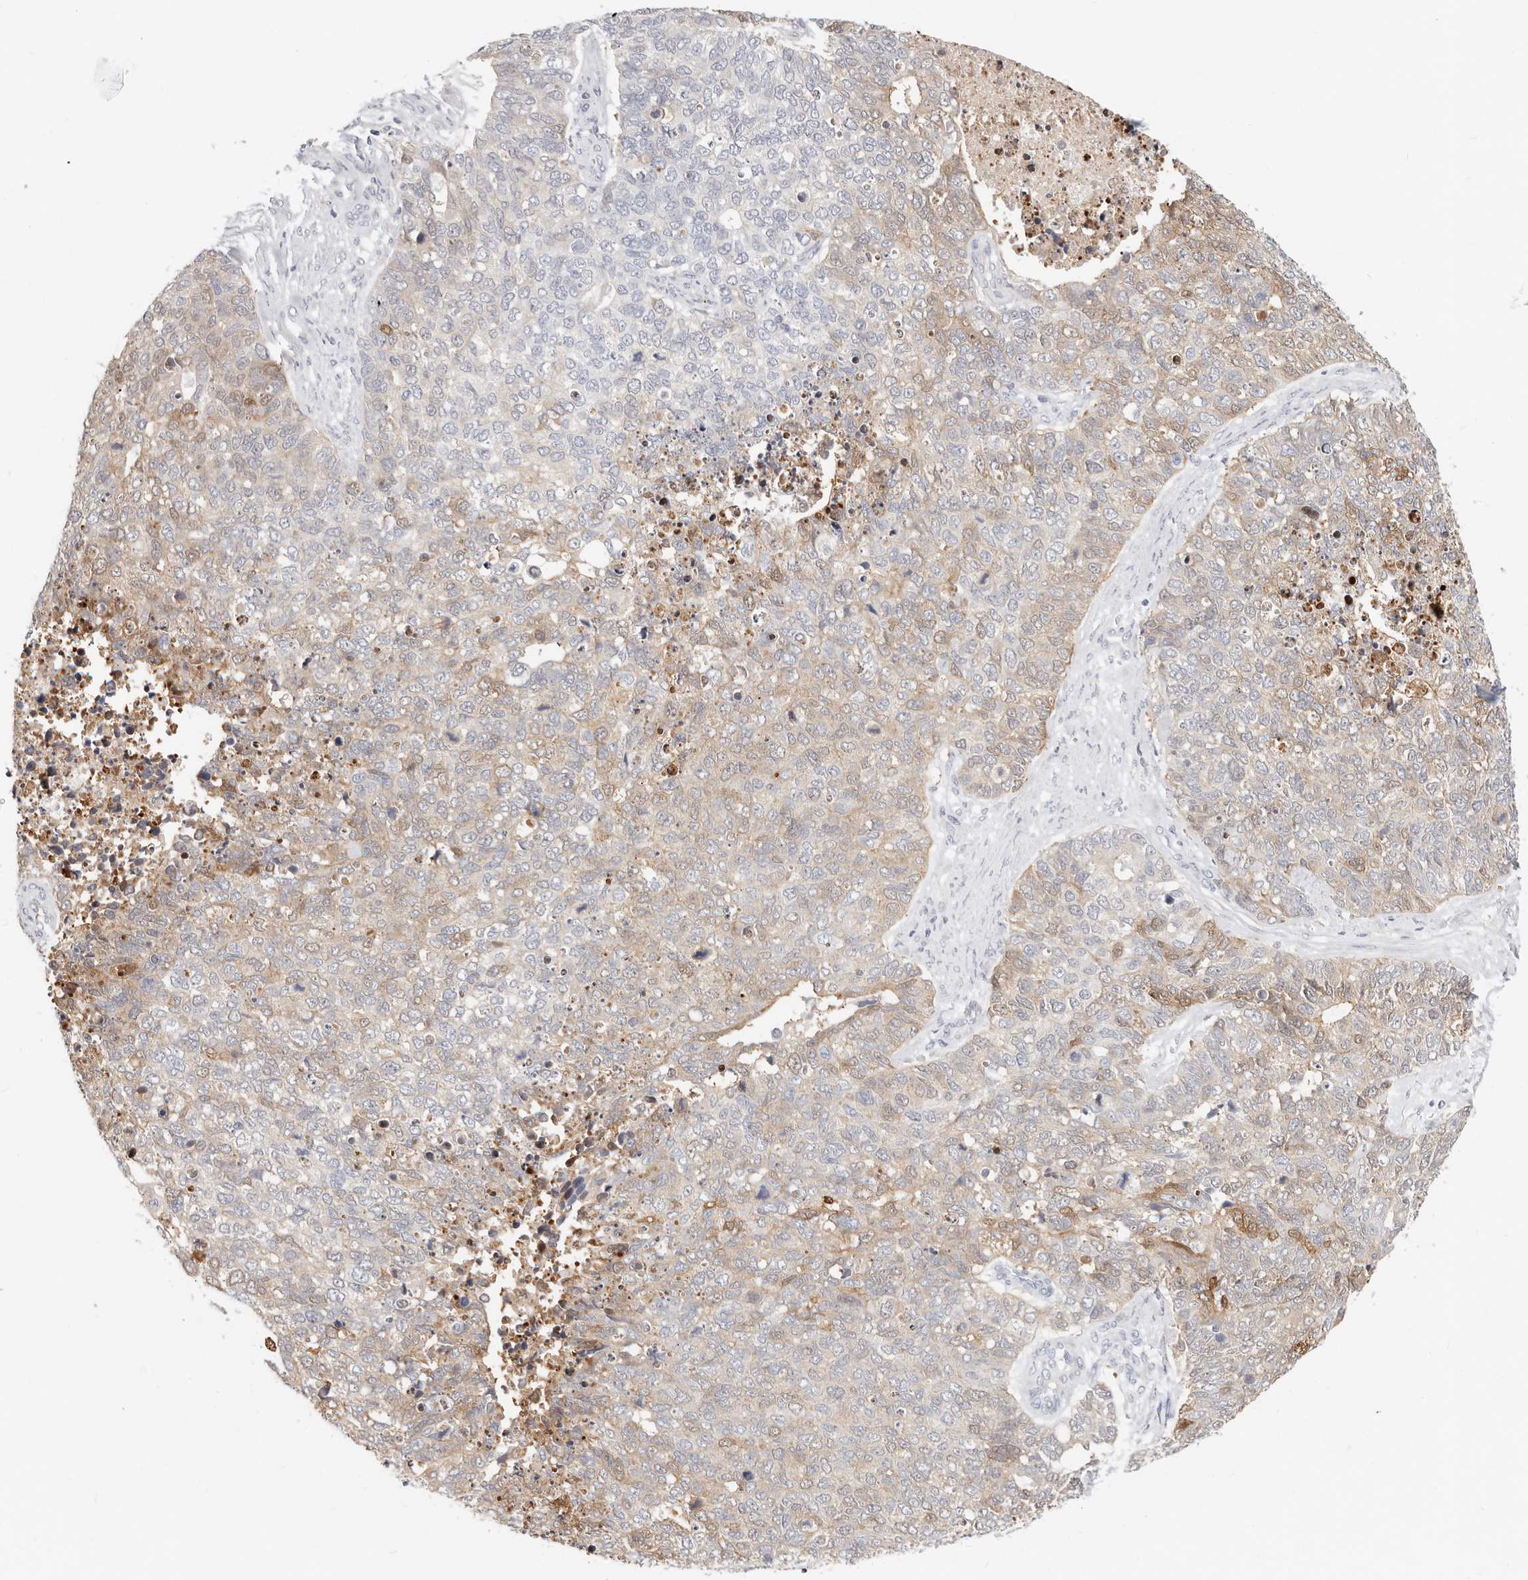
{"staining": {"intensity": "weak", "quantity": "25%-75%", "location": "cytoplasmic/membranous,nuclear"}, "tissue": "cervical cancer", "cell_type": "Tumor cells", "image_type": "cancer", "snomed": [{"axis": "morphology", "description": "Squamous cell carcinoma, NOS"}, {"axis": "topography", "description": "Cervix"}], "caption": "About 25%-75% of tumor cells in cervical cancer (squamous cell carcinoma) show weak cytoplasmic/membranous and nuclear protein staining as visualized by brown immunohistochemical staining.", "gene": "ZRANB1", "patient": {"sex": "female", "age": 63}}